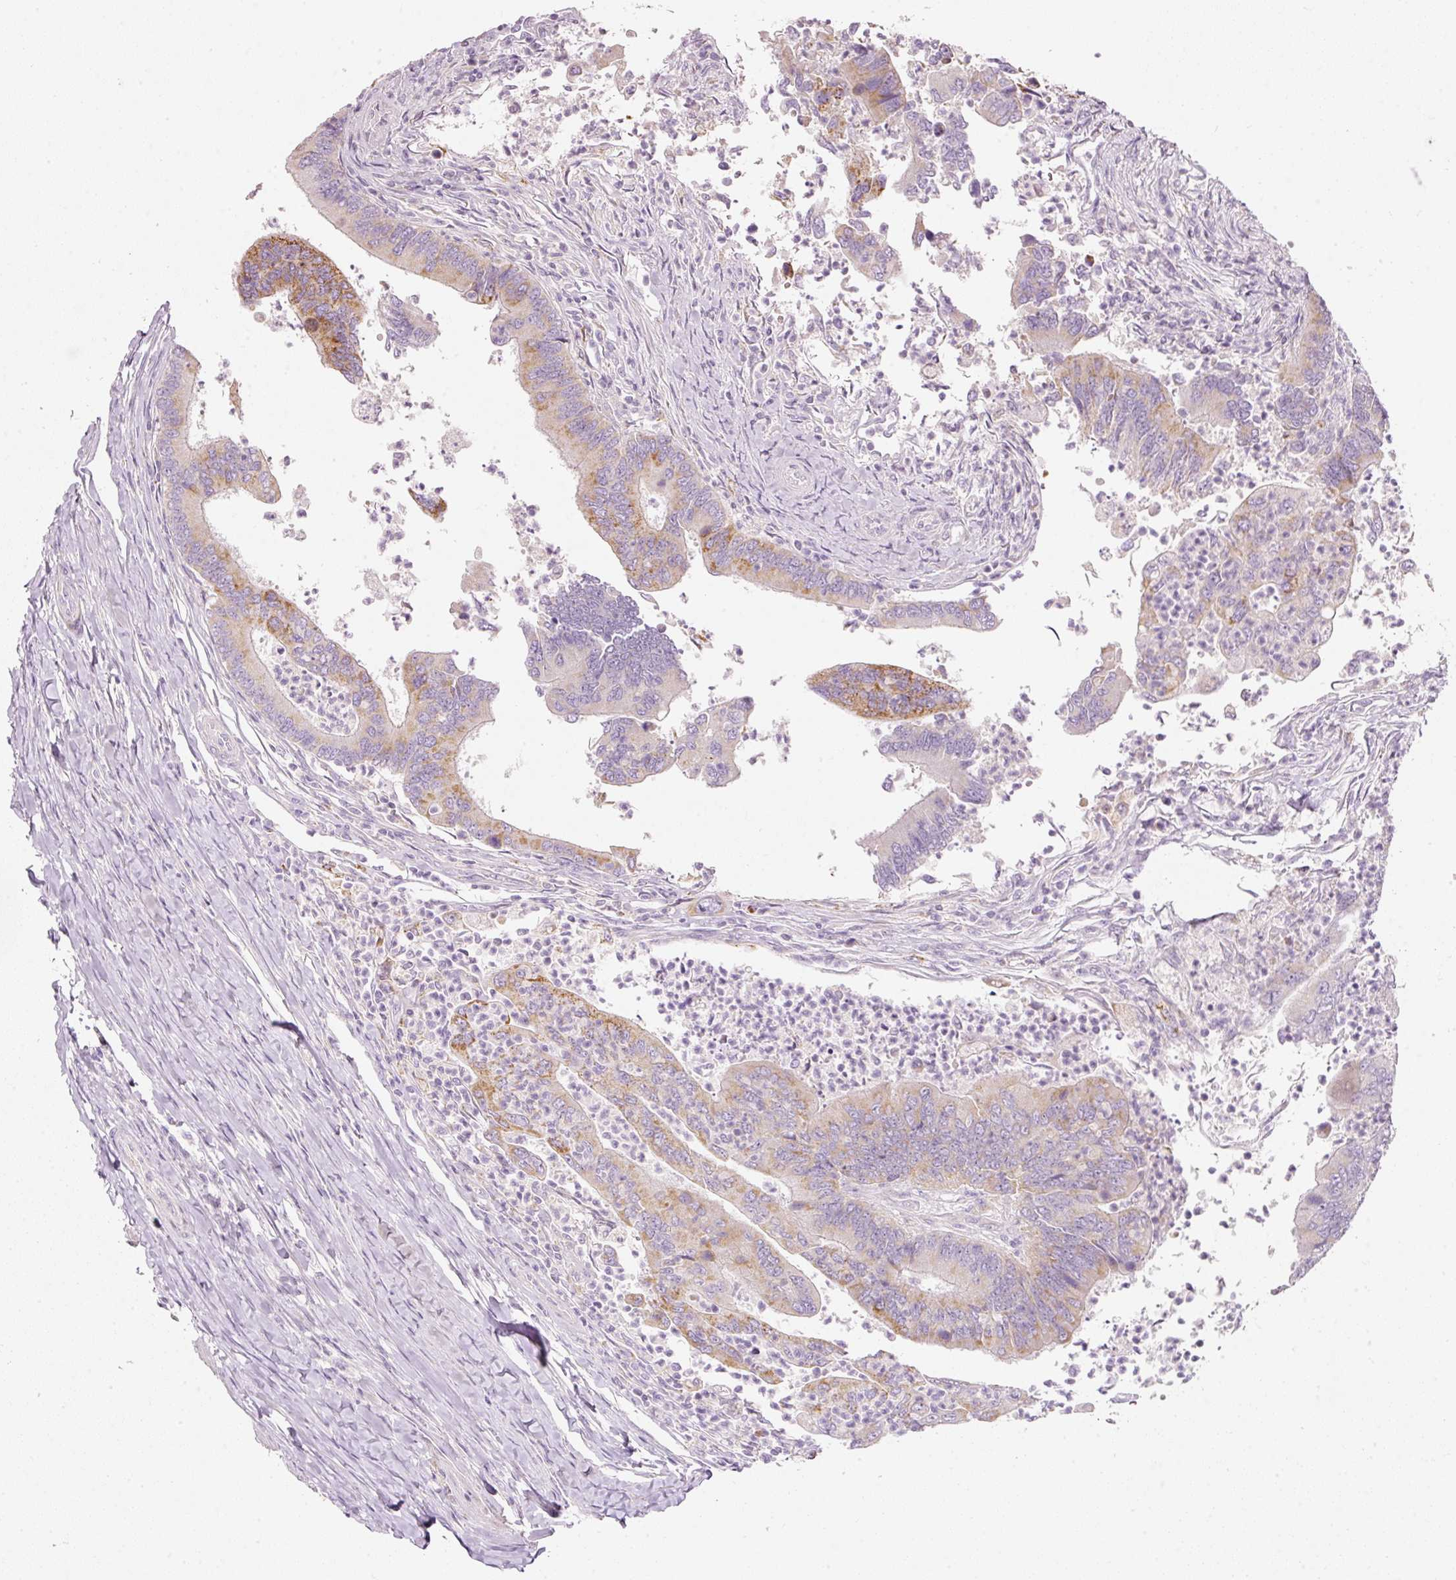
{"staining": {"intensity": "moderate", "quantity": "<25%", "location": "cytoplasmic/membranous"}, "tissue": "colorectal cancer", "cell_type": "Tumor cells", "image_type": "cancer", "snomed": [{"axis": "morphology", "description": "Adenocarcinoma, NOS"}, {"axis": "topography", "description": "Colon"}], "caption": "Human colorectal cancer stained with a protein marker displays moderate staining in tumor cells.", "gene": "MTHFD2", "patient": {"sex": "female", "age": 67}}